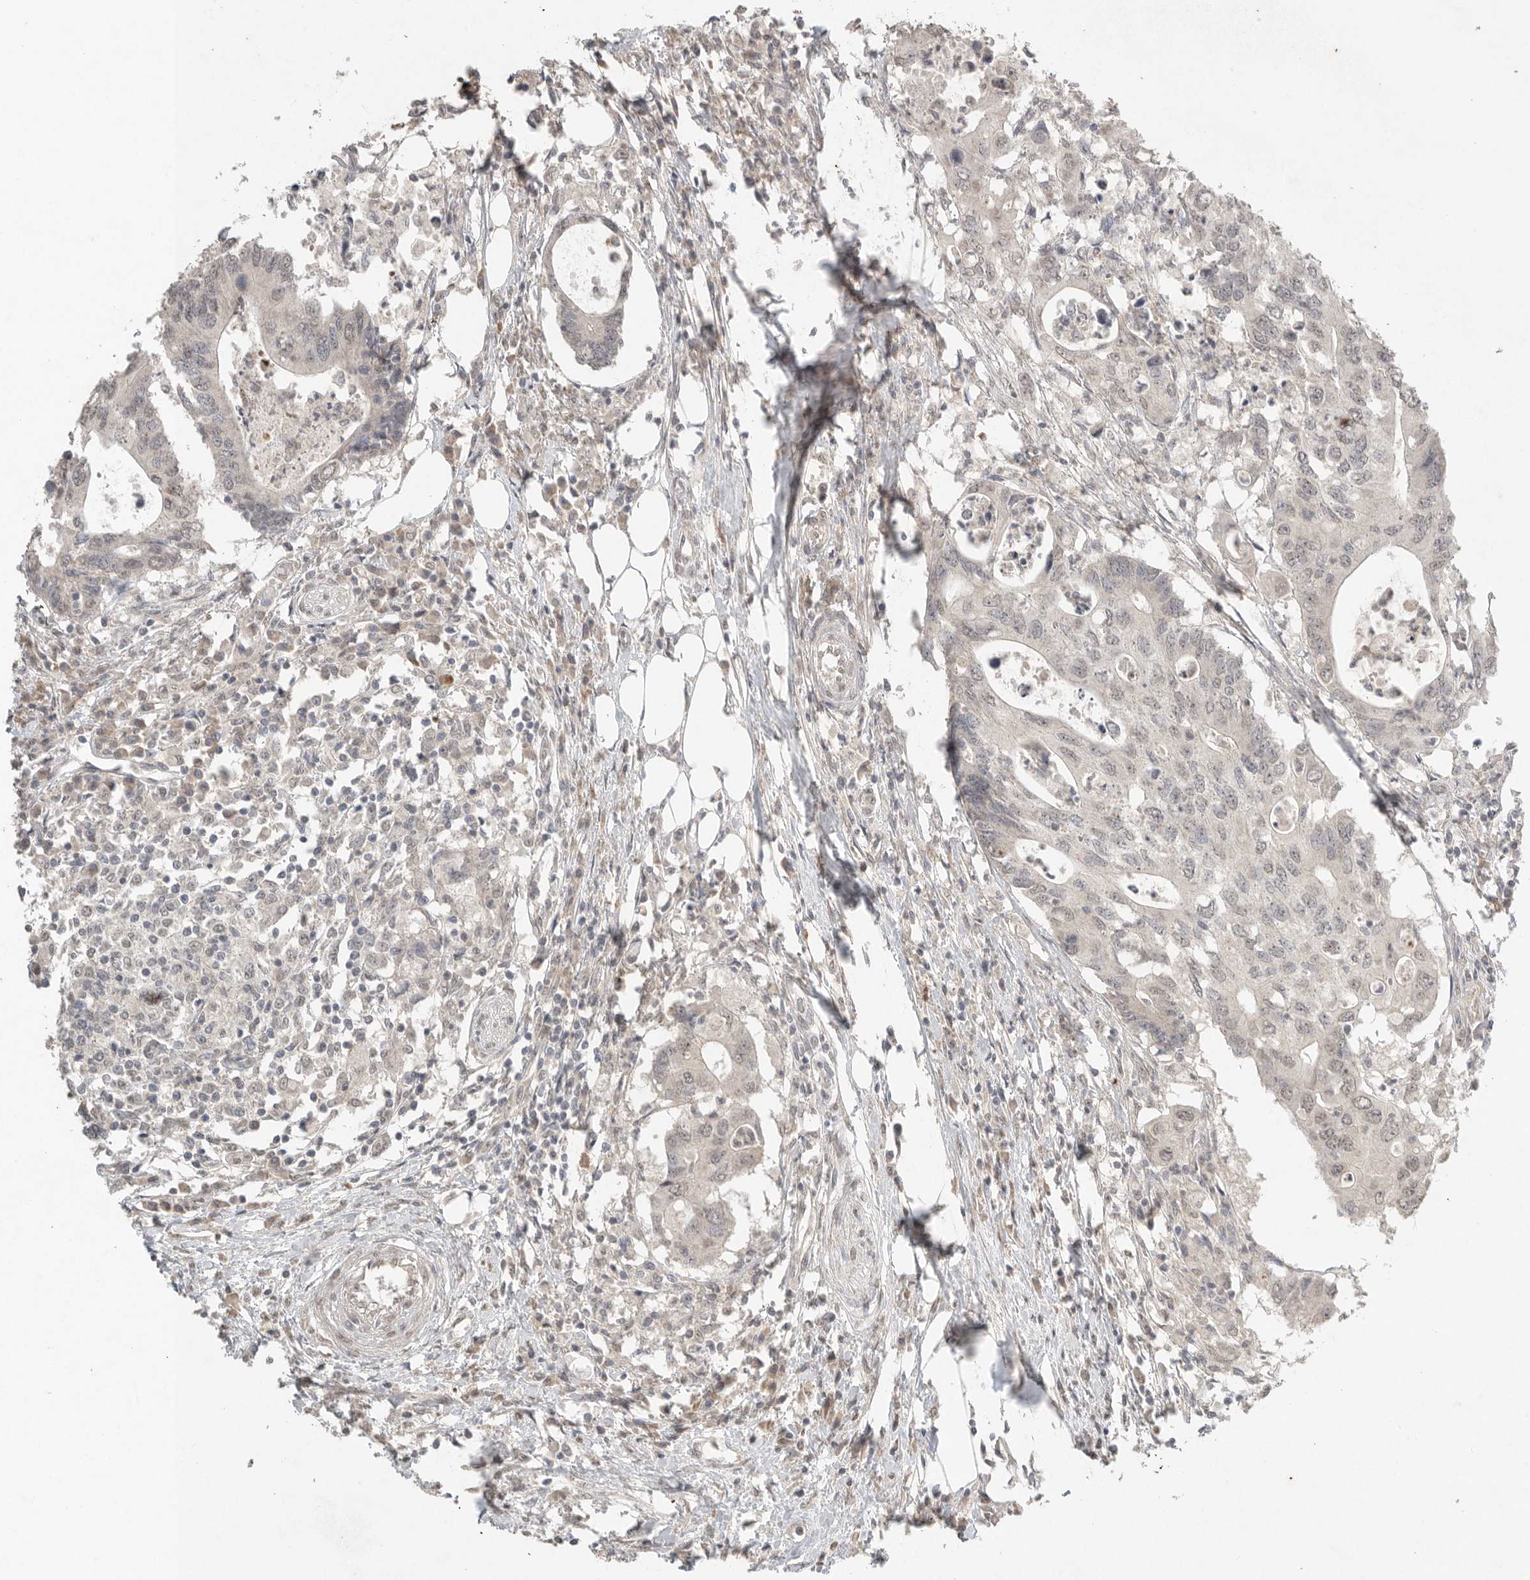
{"staining": {"intensity": "negative", "quantity": "none", "location": "none"}, "tissue": "colorectal cancer", "cell_type": "Tumor cells", "image_type": "cancer", "snomed": [{"axis": "morphology", "description": "Adenocarcinoma, NOS"}, {"axis": "topography", "description": "Colon"}], "caption": "Histopathology image shows no significant protein expression in tumor cells of colorectal adenocarcinoma. The staining is performed using DAB brown chromogen with nuclei counter-stained in using hematoxylin.", "gene": "KLK5", "patient": {"sex": "male", "age": 71}}